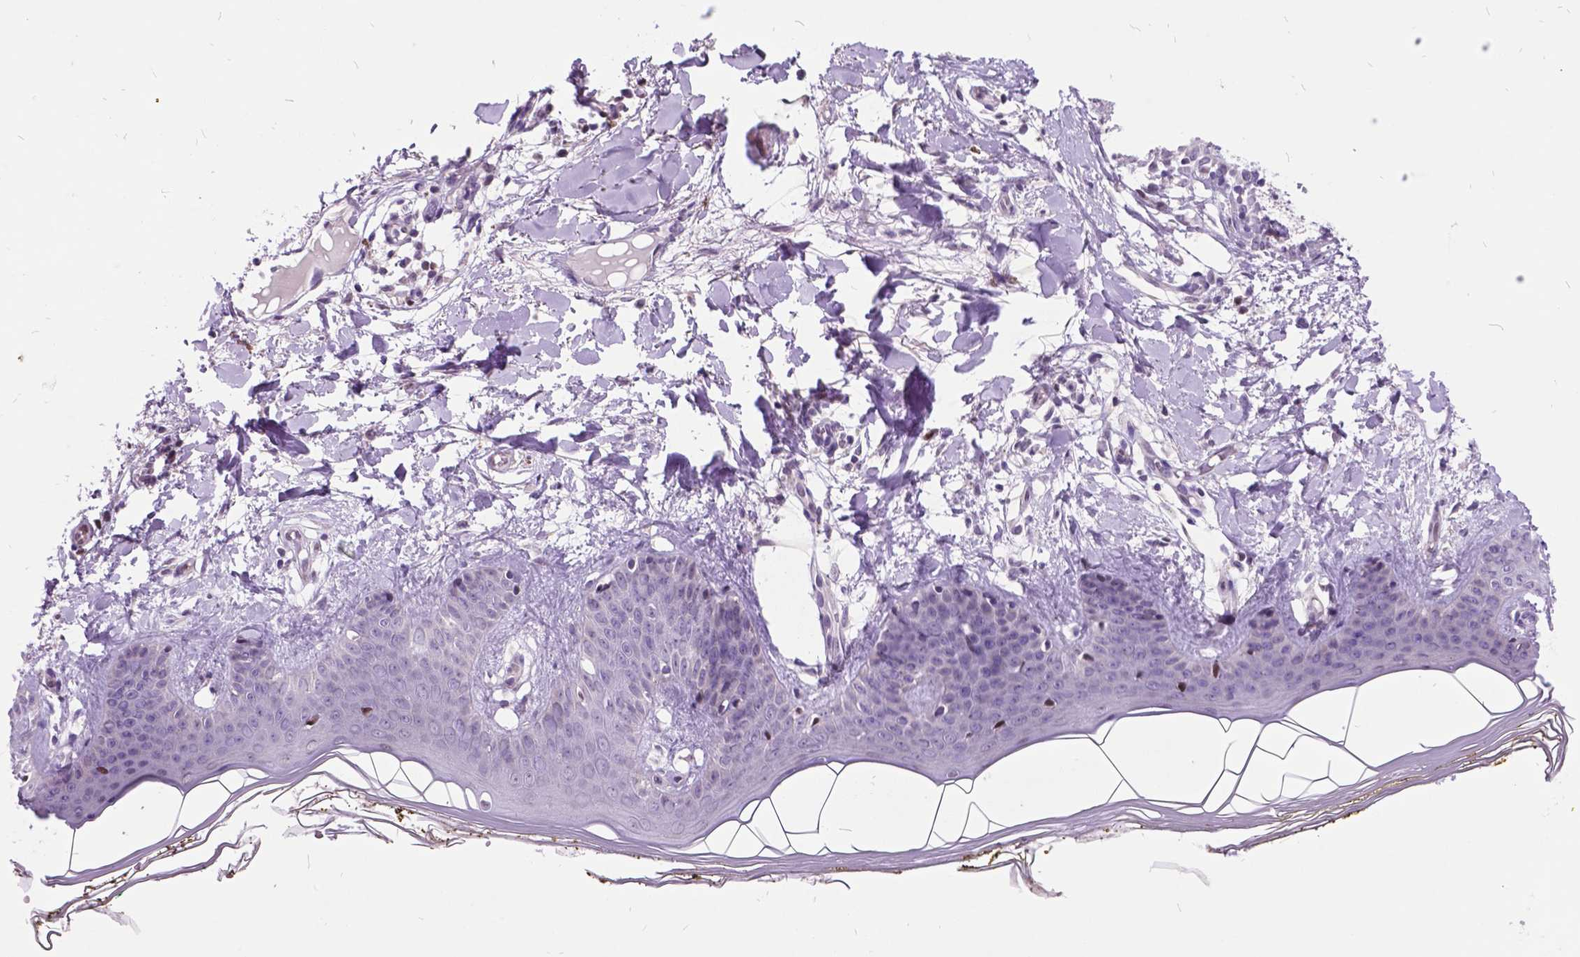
{"staining": {"intensity": "negative", "quantity": "none", "location": "none"}, "tissue": "skin", "cell_type": "Fibroblasts", "image_type": "normal", "snomed": [{"axis": "morphology", "description": "Normal tissue, NOS"}, {"axis": "topography", "description": "Skin"}], "caption": "Skin stained for a protein using immunohistochemistry (IHC) displays no staining fibroblasts.", "gene": "DPF3", "patient": {"sex": "female", "age": 34}}